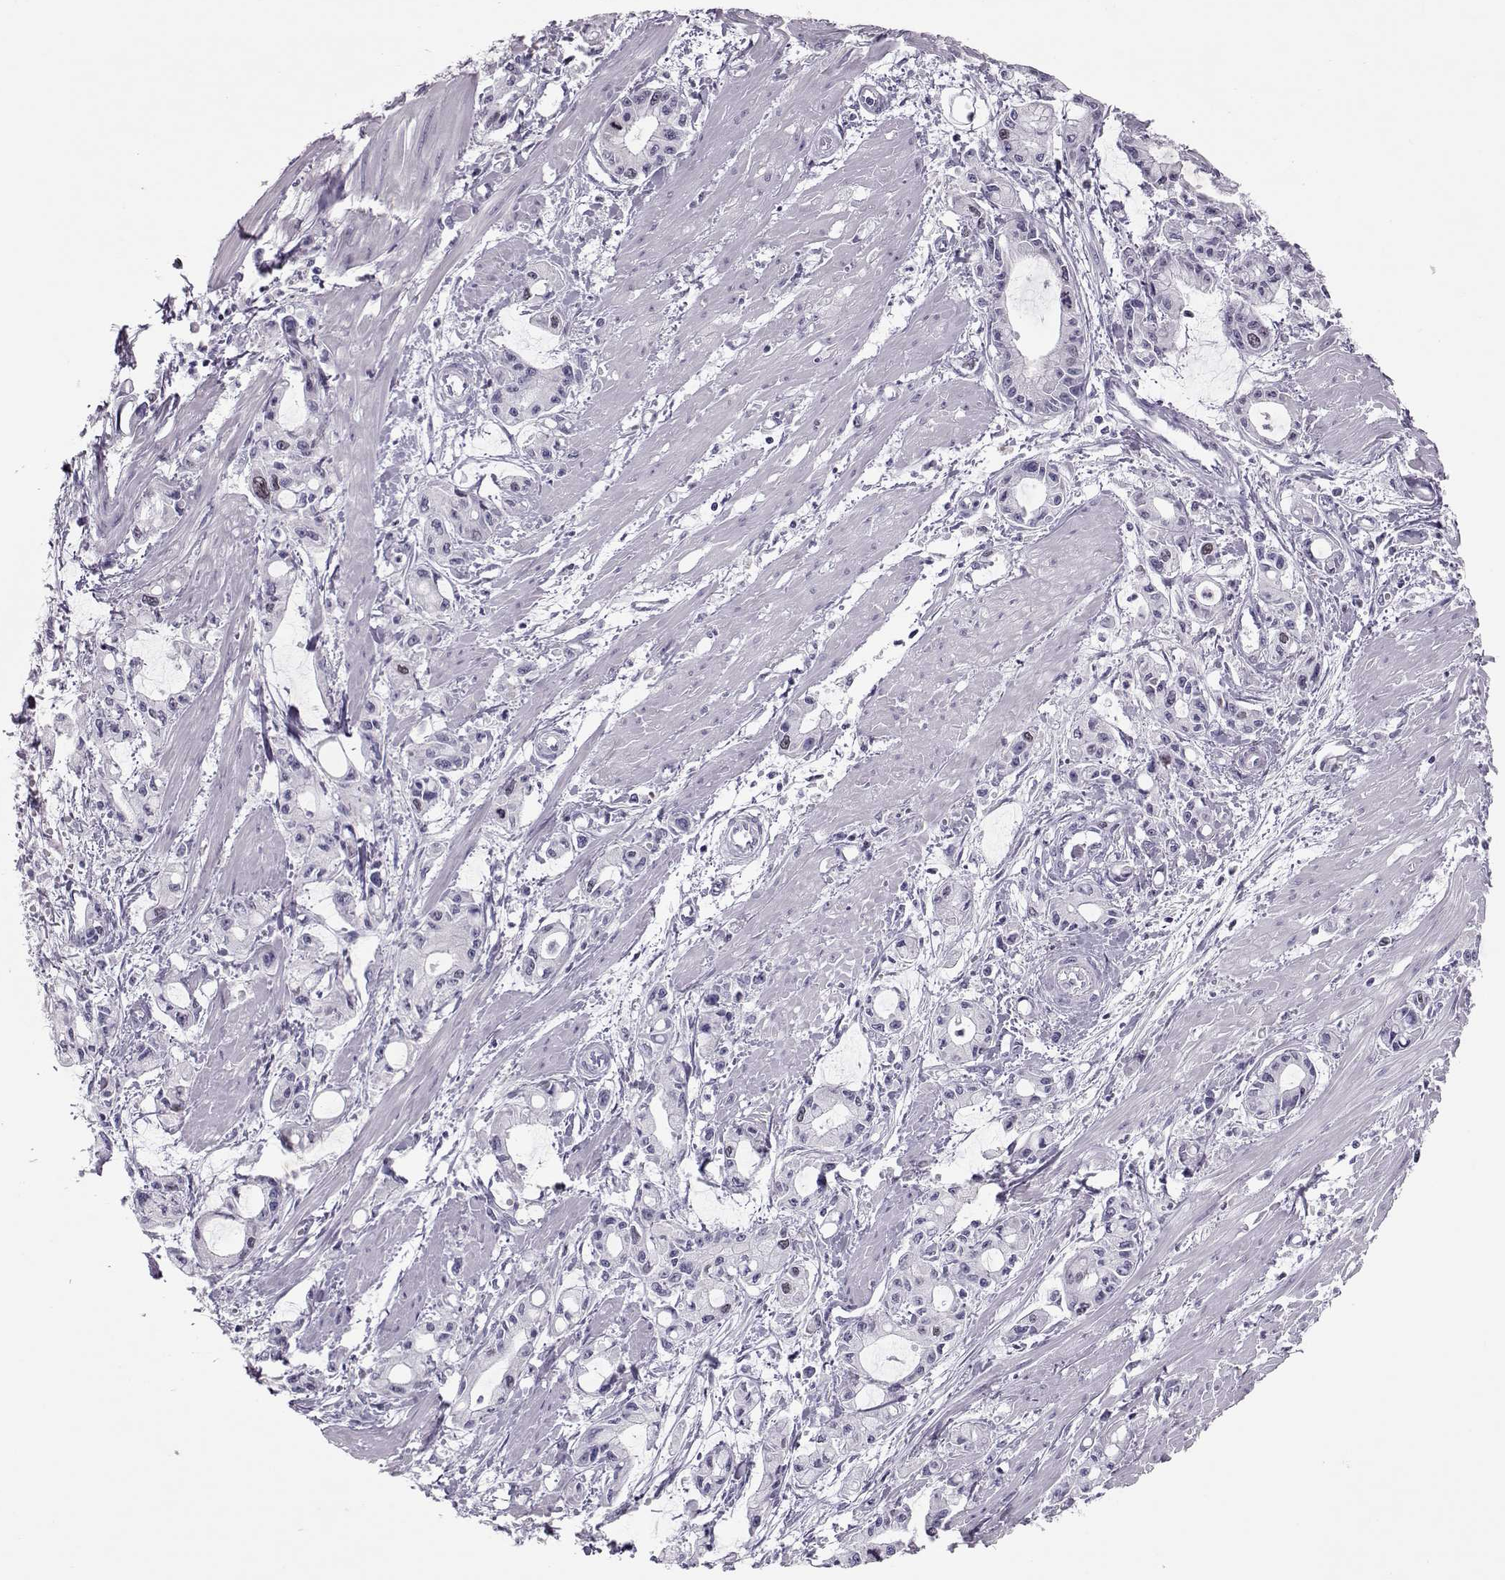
{"staining": {"intensity": "weak", "quantity": "<25%", "location": "nuclear"}, "tissue": "pancreatic cancer", "cell_type": "Tumor cells", "image_type": "cancer", "snomed": [{"axis": "morphology", "description": "Adenocarcinoma, NOS"}, {"axis": "topography", "description": "Pancreas"}], "caption": "Protein analysis of adenocarcinoma (pancreatic) exhibits no significant staining in tumor cells.", "gene": "SGO1", "patient": {"sex": "male", "age": 48}}